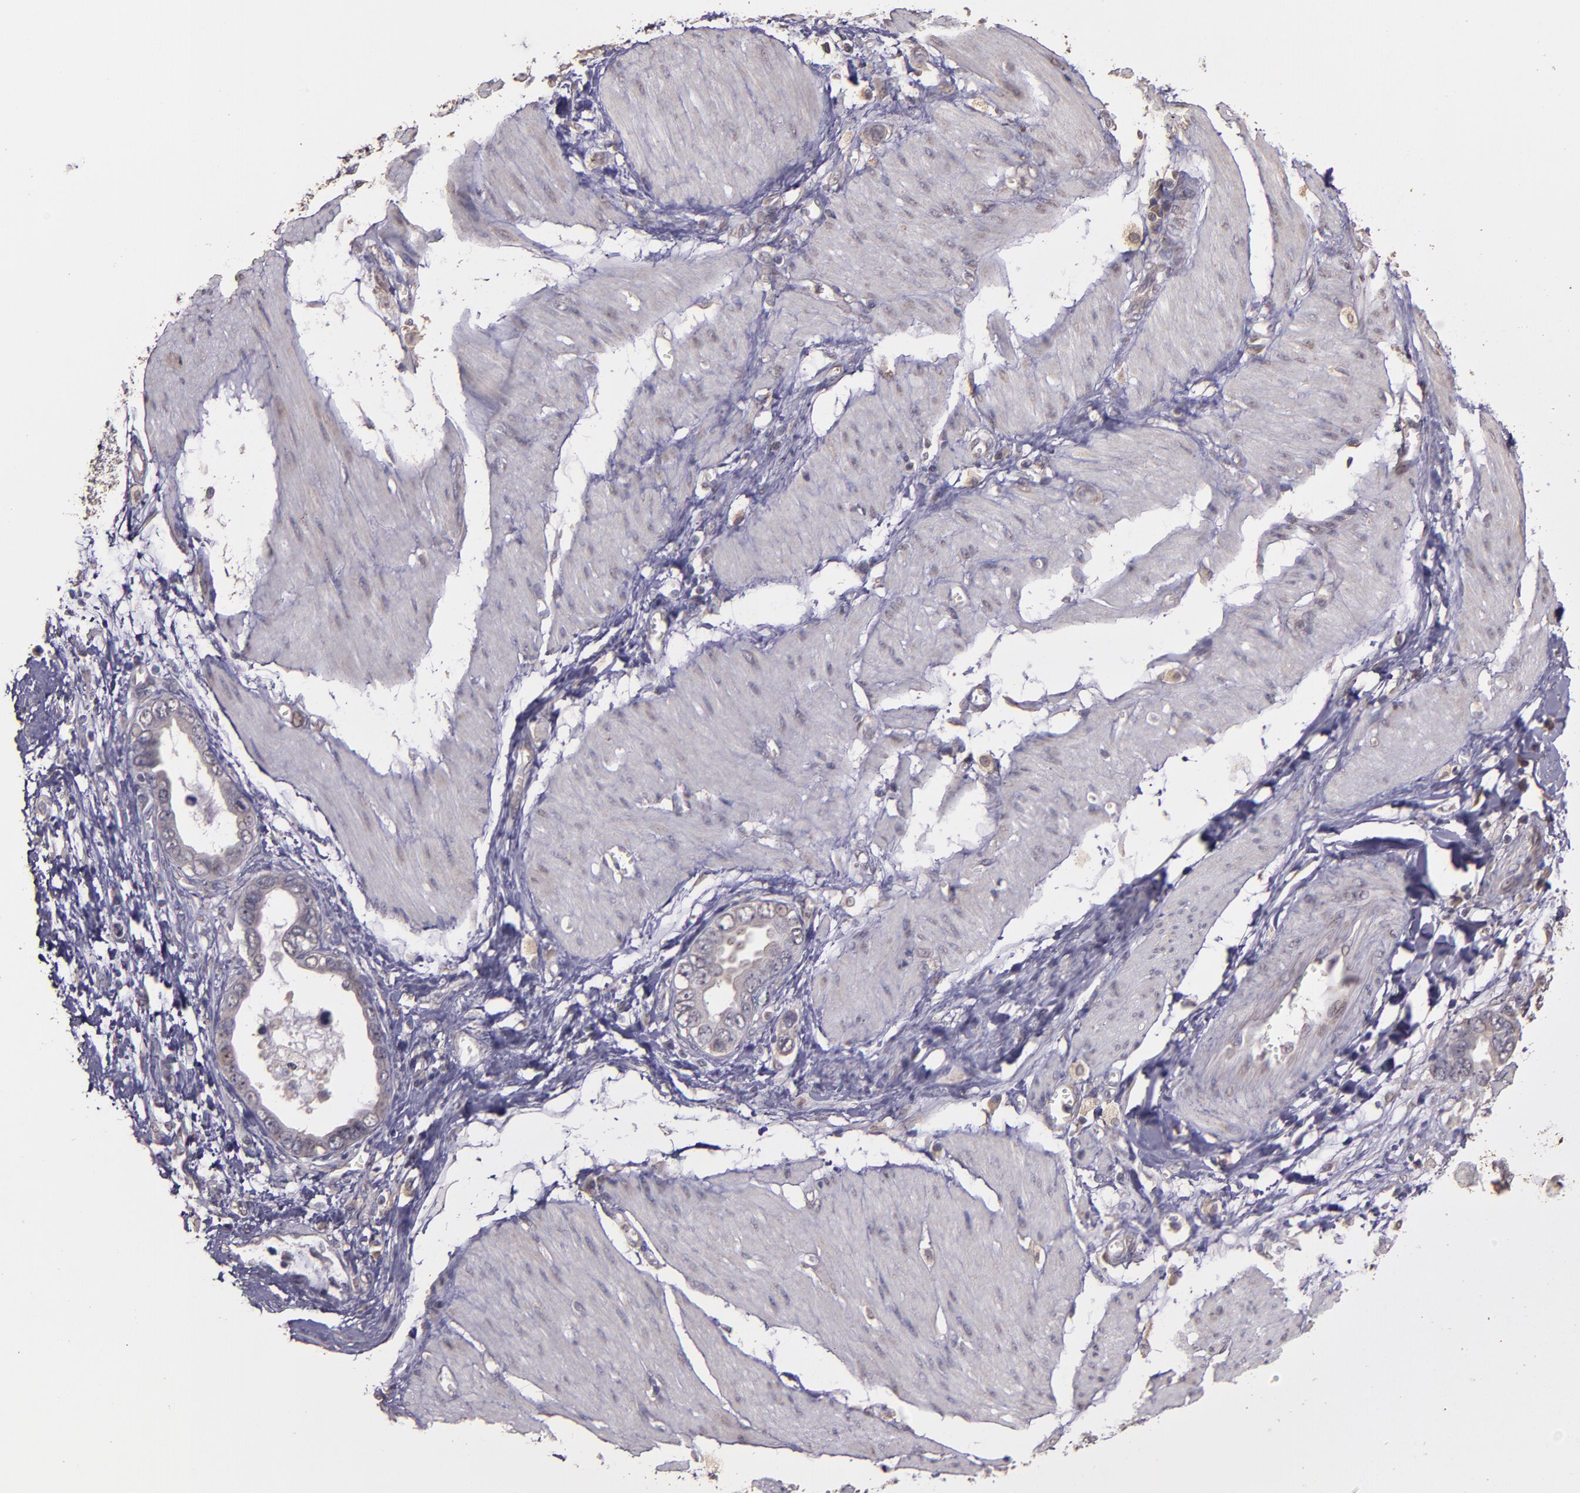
{"staining": {"intensity": "weak", "quantity": ">75%", "location": "cytoplasmic/membranous"}, "tissue": "stomach cancer", "cell_type": "Tumor cells", "image_type": "cancer", "snomed": [{"axis": "morphology", "description": "Adenocarcinoma, NOS"}, {"axis": "topography", "description": "Stomach"}], "caption": "Adenocarcinoma (stomach) stained with a brown dye shows weak cytoplasmic/membranous positive expression in about >75% of tumor cells.", "gene": "HECTD1", "patient": {"sex": "male", "age": 78}}